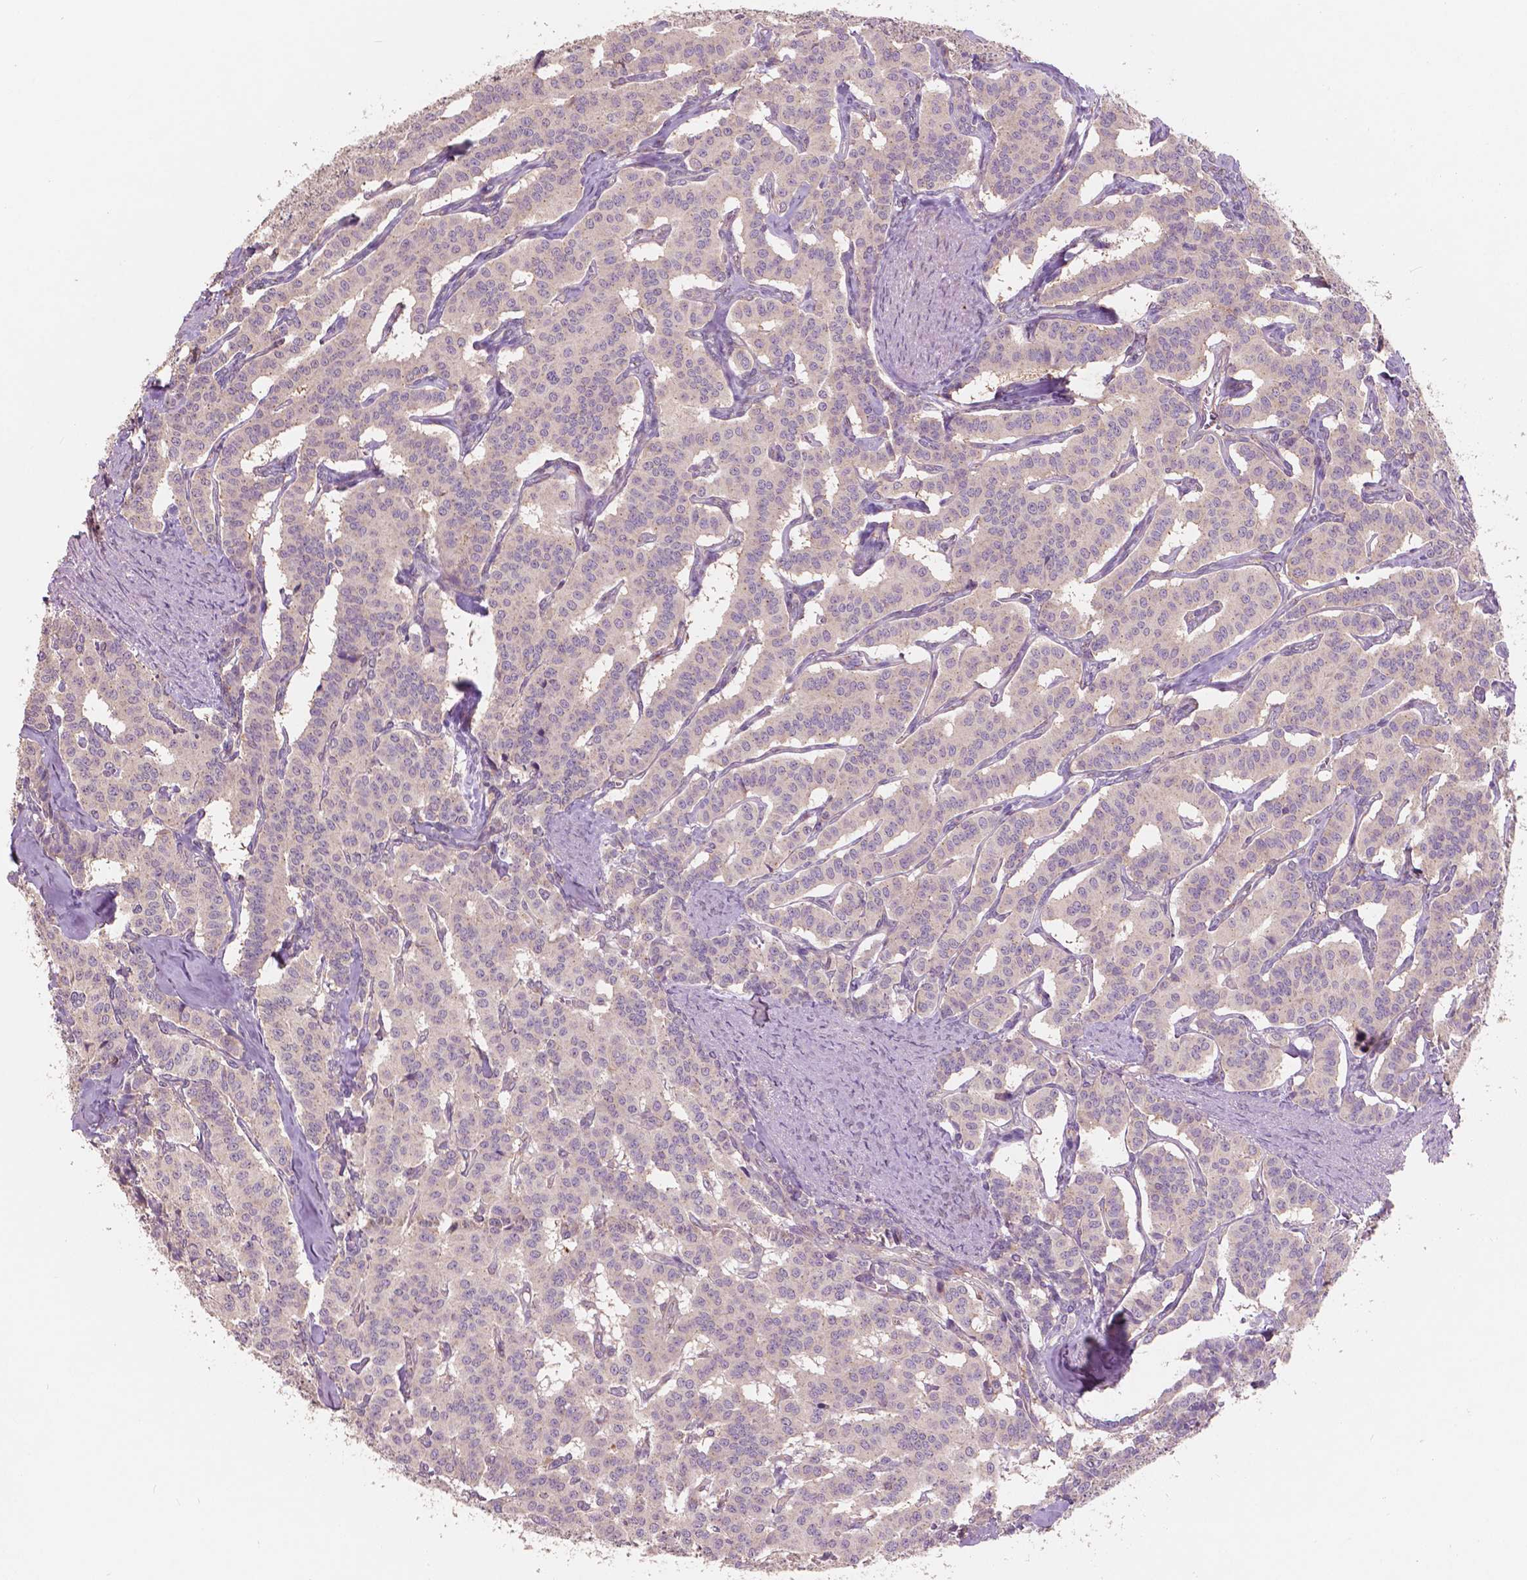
{"staining": {"intensity": "negative", "quantity": "none", "location": "none"}, "tissue": "carcinoid", "cell_type": "Tumor cells", "image_type": "cancer", "snomed": [{"axis": "morphology", "description": "Carcinoid, malignant, NOS"}, {"axis": "topography", "description": "Lung"}], "caption": "The histopathology image displays no staining of tumor cells in carcinoid.", "gene": "CHPT1", "patient": {"sex": "female", "age": 46}}